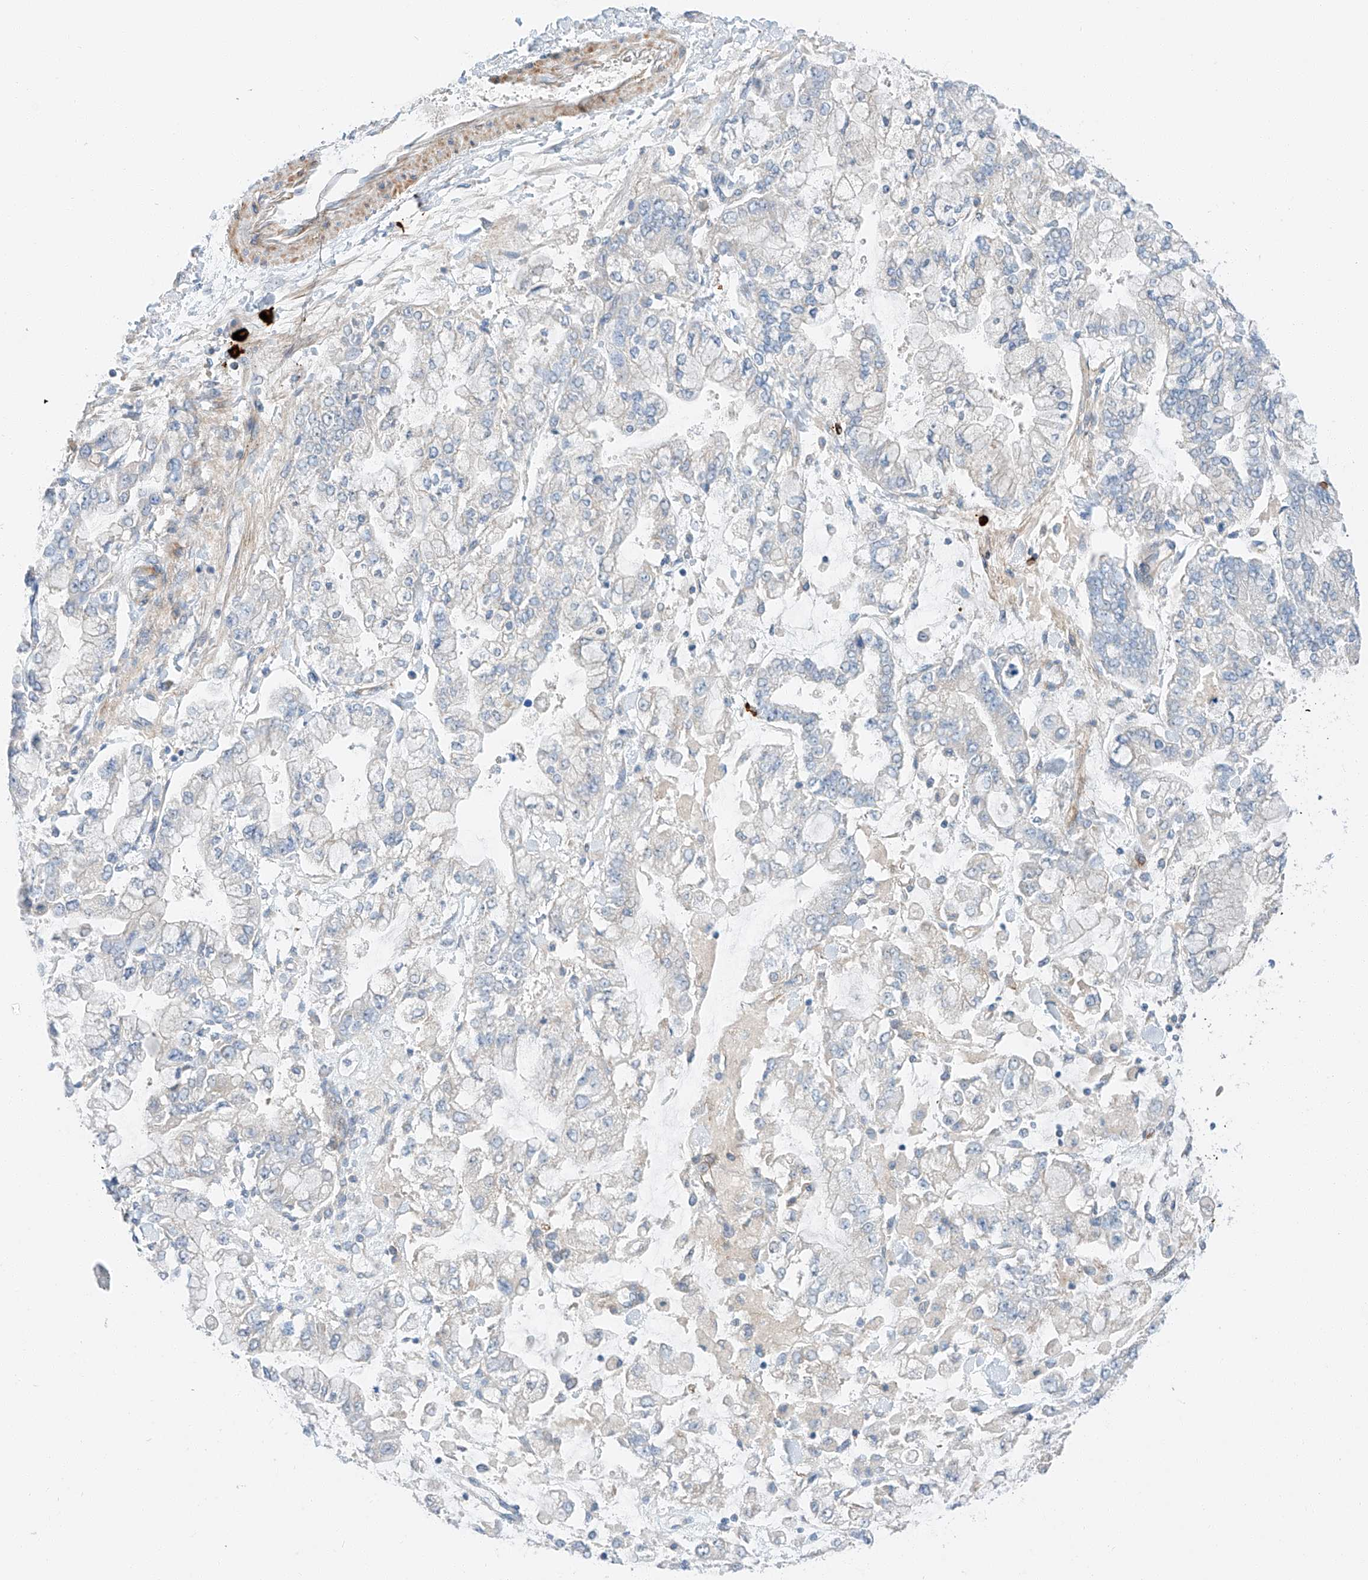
{"staining": {"intensity": "negative", "quantity": "none", "location": "none"}, "tissue": "stomach cancer", "cell_type": "Tumor cells", "image_type": "cancer", "snomed": [{"axis": "morphology", "description": "Normal tissue, NOS"}, {"axis": "morphology", "description": "Adenocarcinoma, NOS"}, {"axis": "topography", "description": "Stomach, upper"}, {"axis": "topography", "description": "Stomach"}], "caption": "DAB (3,3'-diaminobenzidine) immunohistochemical staining of human adenocarcinoma (stomach) demonstrates no significant staining in tumor cells.", "gene": "MINDY4", "patient": {"sex": "male", "age": 76}}